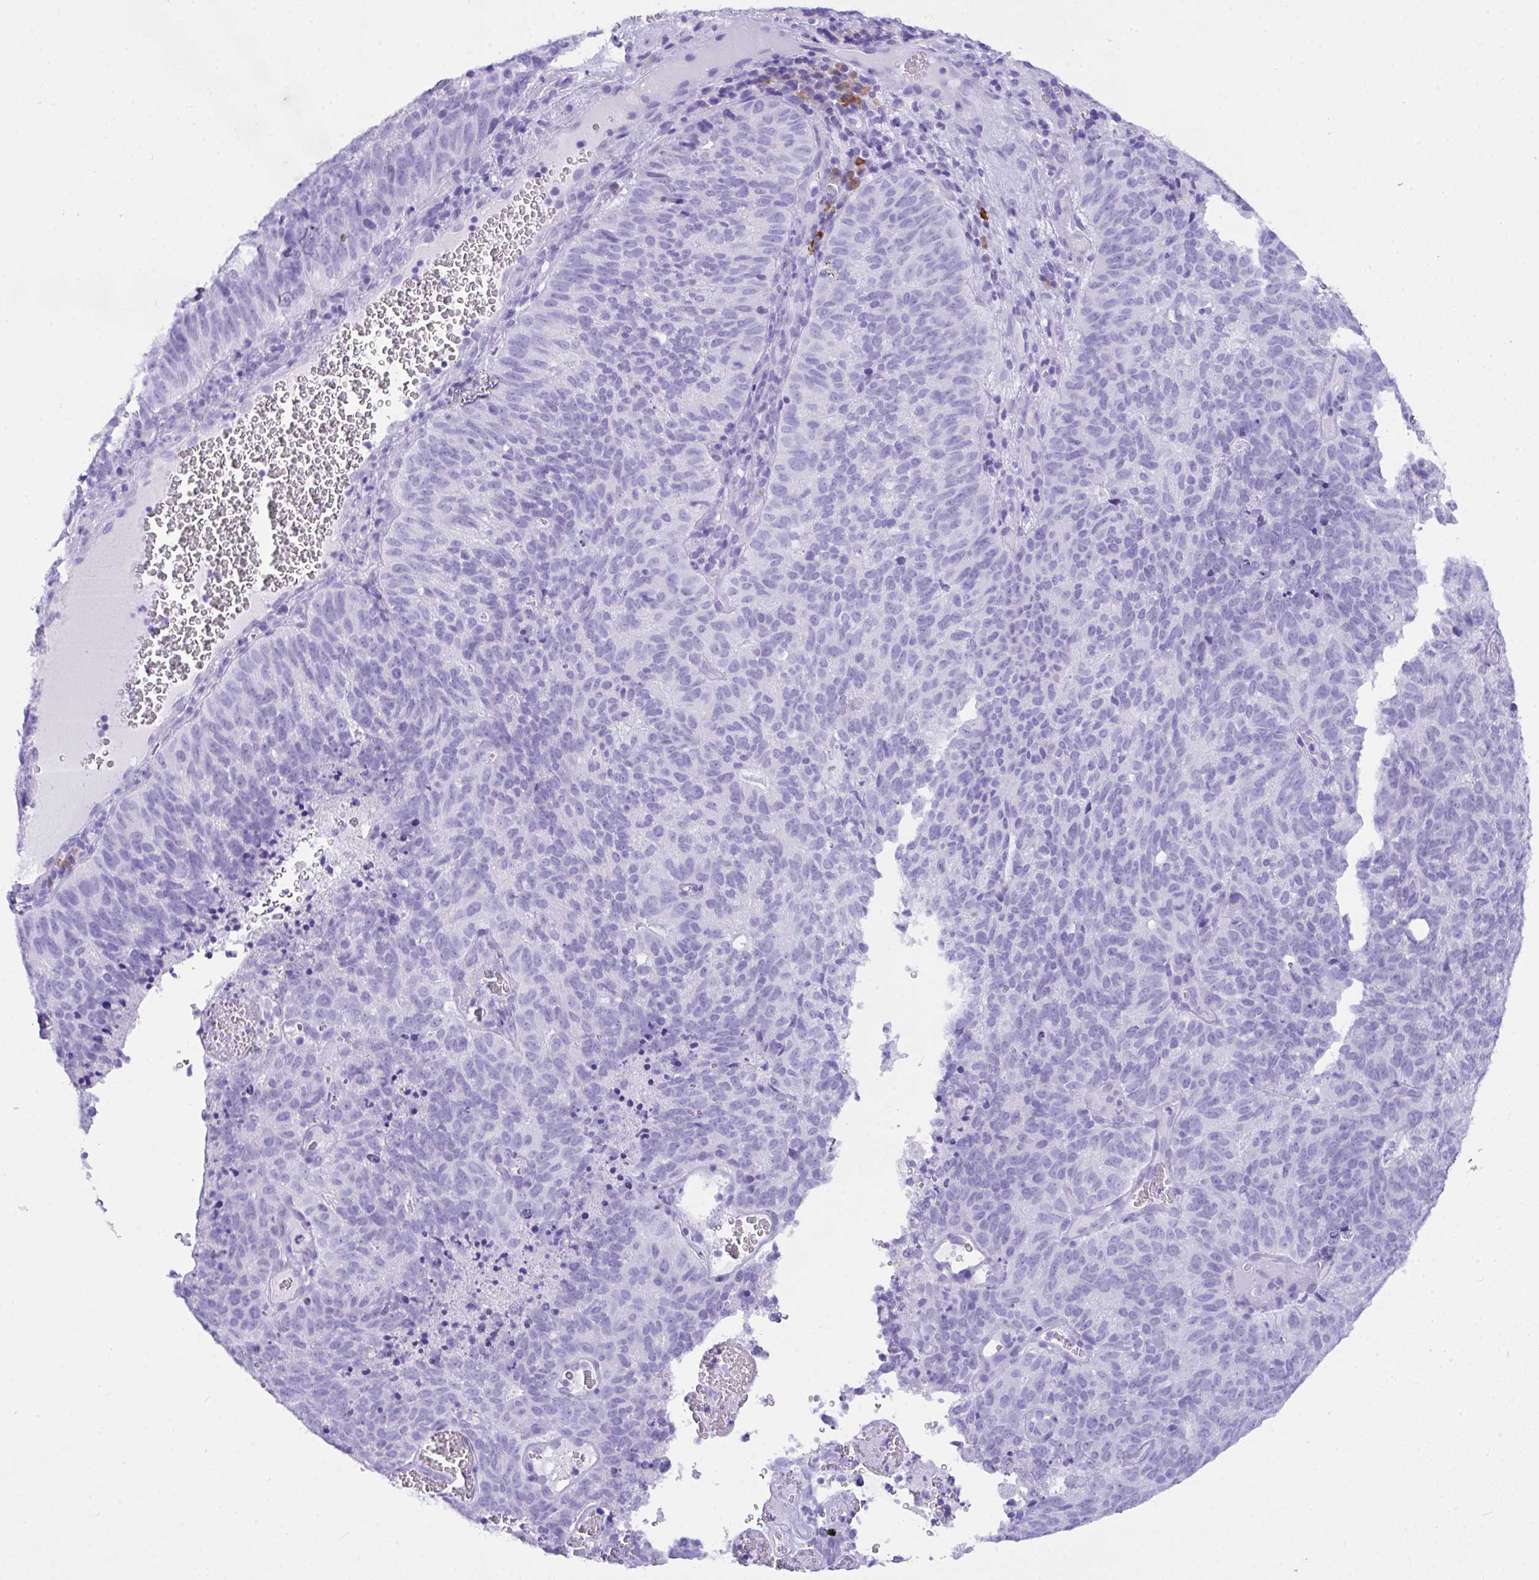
{"staining": {"intensity": "negative", "quantity": "none", "location": "none"}, "tissue": "cervical cancer", "cell_type": "Tumor cells", "image_type": "cancer", "snomed": [{"axis": "morphology", "description": "Adenocarcinoma, NOS"}, {"axis": "topography", "description": "Cervix"}], "caption": "Immunohistochemistry (IHC) of cervical cancer (adenocarcinoma) displays no positivity in tumor cells.", "gene": "BEST4", "patient": {"sex": "female", "age": 38}}